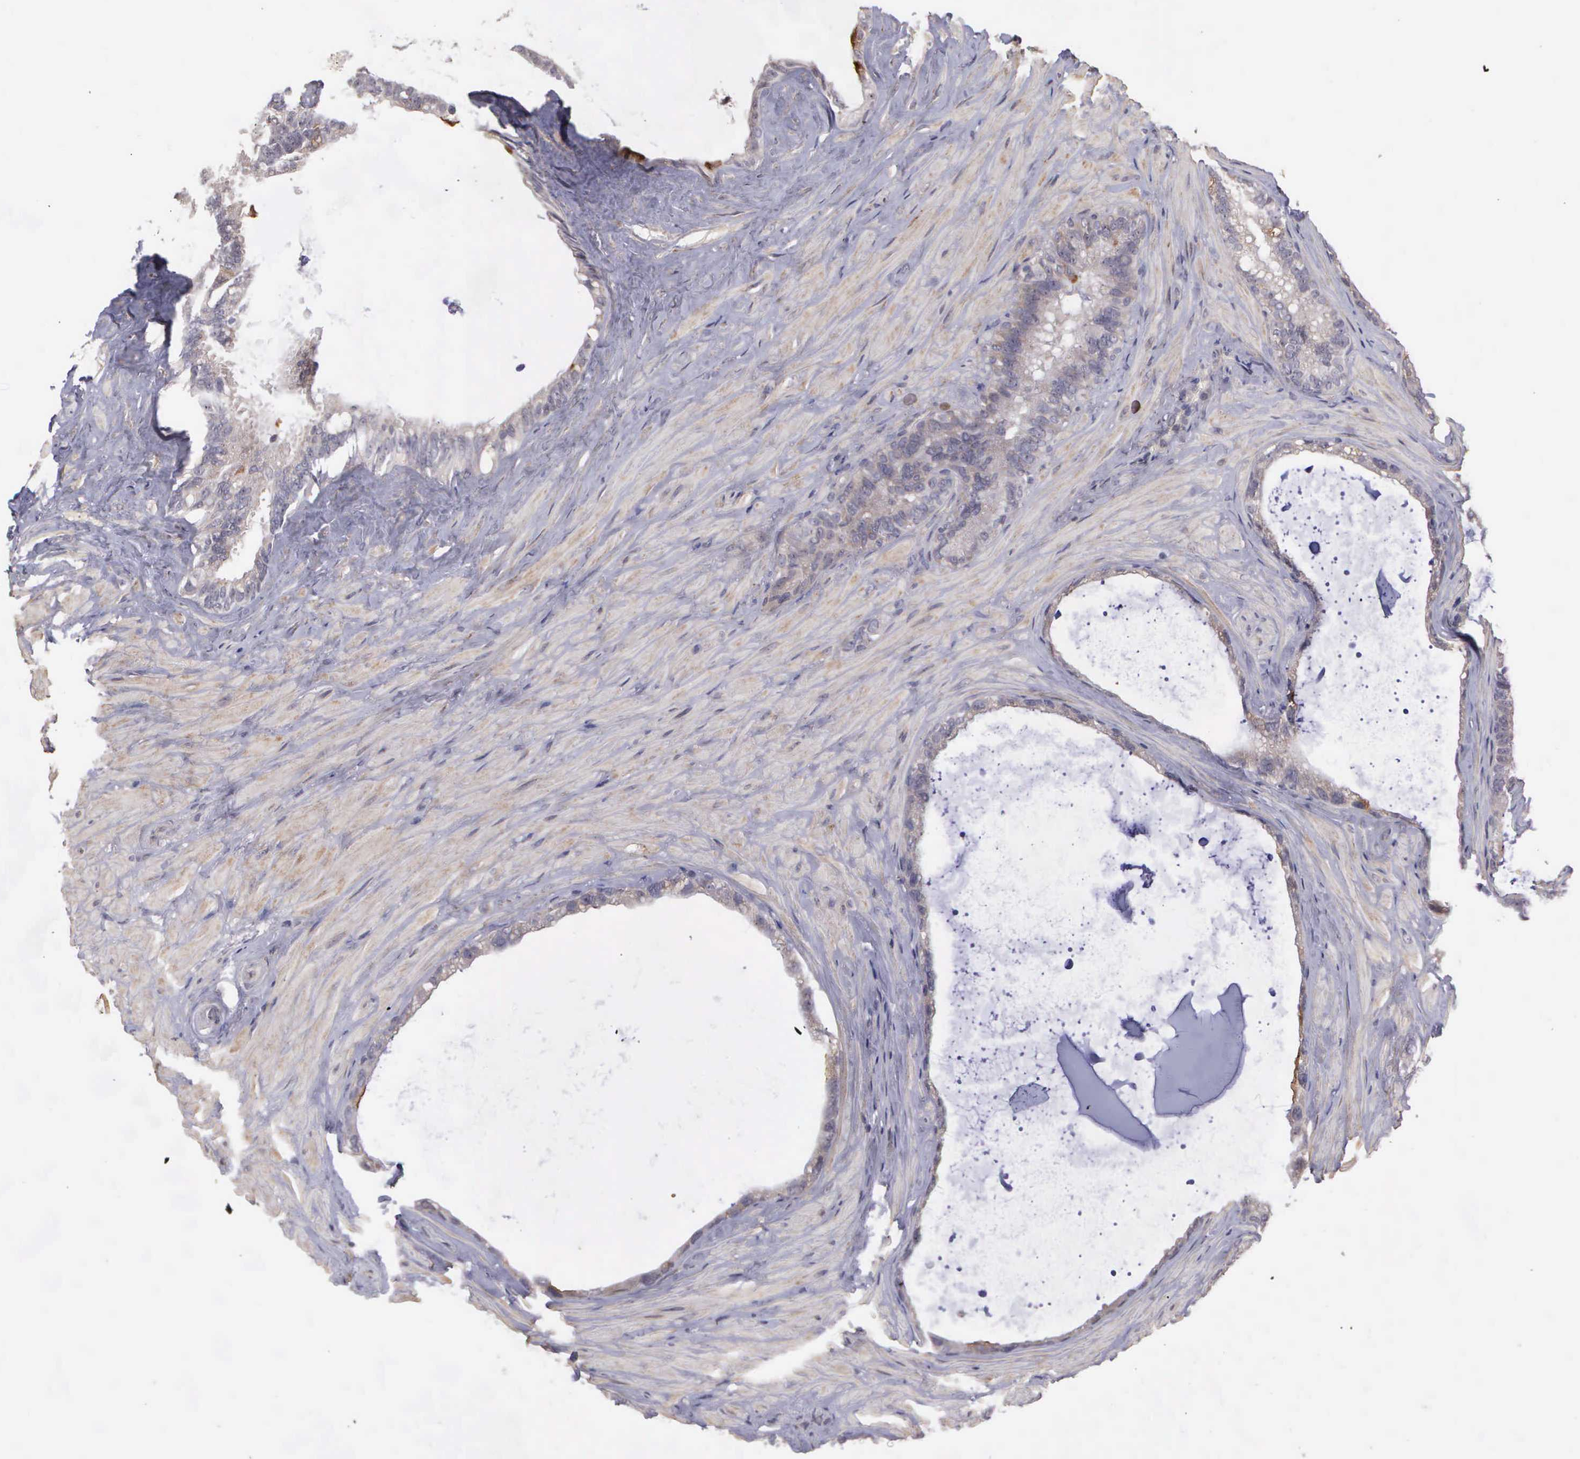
{"staining": {"intensity": "weak", "quantity": ">75%", "location": "cytoplasmic/membranous"}, "tissue": "seminal vesicle", "cell_type": "Glandular cells", "image_type": "normal", "snomed": [{"axis": "morphology", "description": "Normal tissue, NOS"}, {"axis": "topography", "description": "Seminal veicle"}], "caption": "The histopathology image reveals staining of unremarkable seminal vesicle, revealing weak cytoplasmic/membranous protein positivity (brown color) within glandular cells.", "gene": "RTL10", "patient": {"sex": "male", "age": 63}}